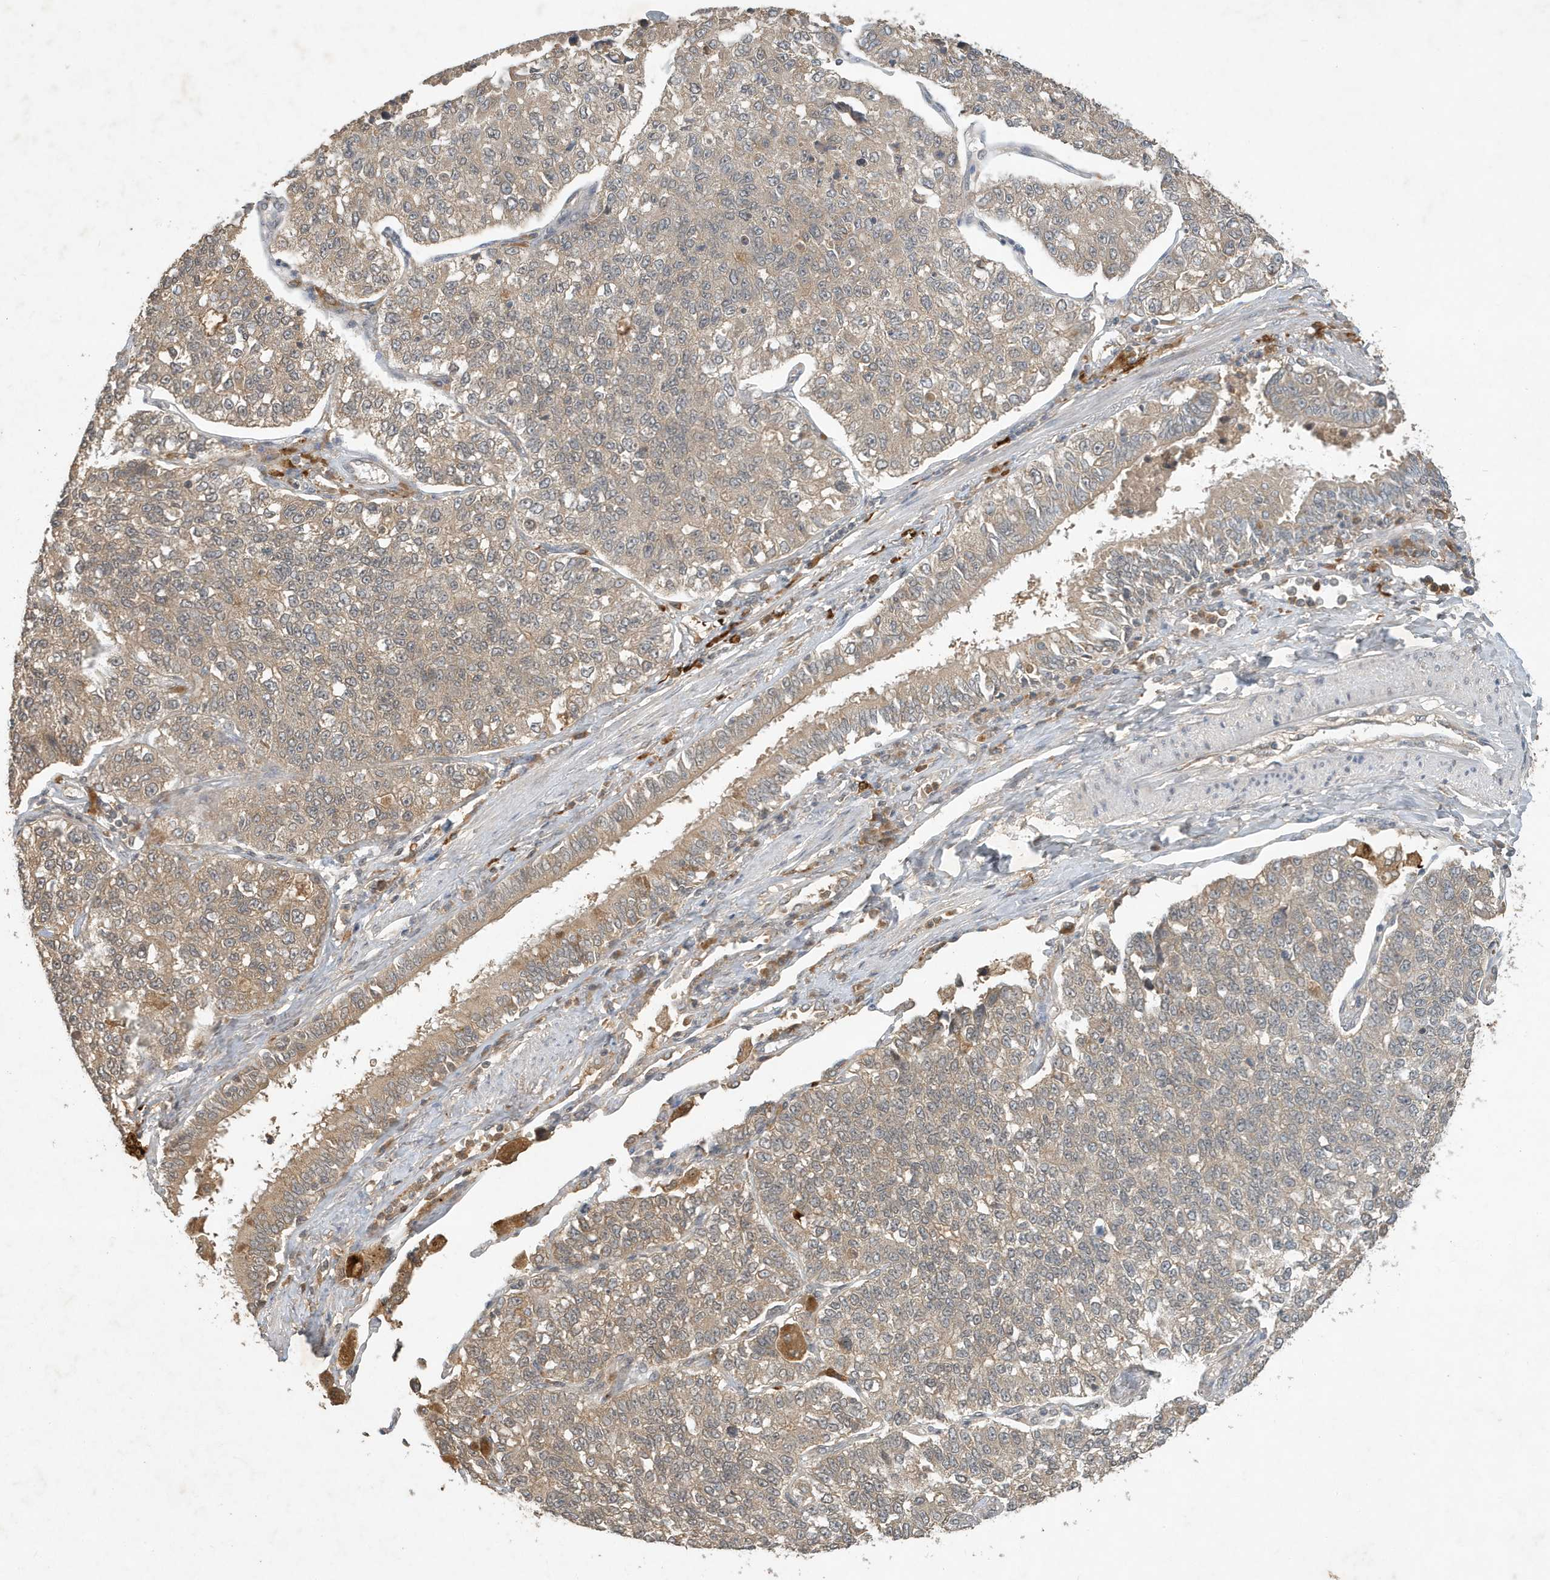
{"staining": {"intensity": "weak", "quantity": "25%-75%", "location": "cytoplasmic/membranous"}, "tissue": "lung cancer", "cell_type": "Tumor cells", "image_type": "cancer", "snomed": [{"axis": "morphology", "description": "Adenocarcinoma, NOS"}, {"axis": "topography", "description": "Lung"}], "caption": "This is an image of immunohistochemistry (IHC) staining of lung adenocarcinoma, which shows weak positivity in the cytoplasmic/membranous of tumor cells.", "gene": "ABCB9", "patient": {"sex": "male", "age": 49}}